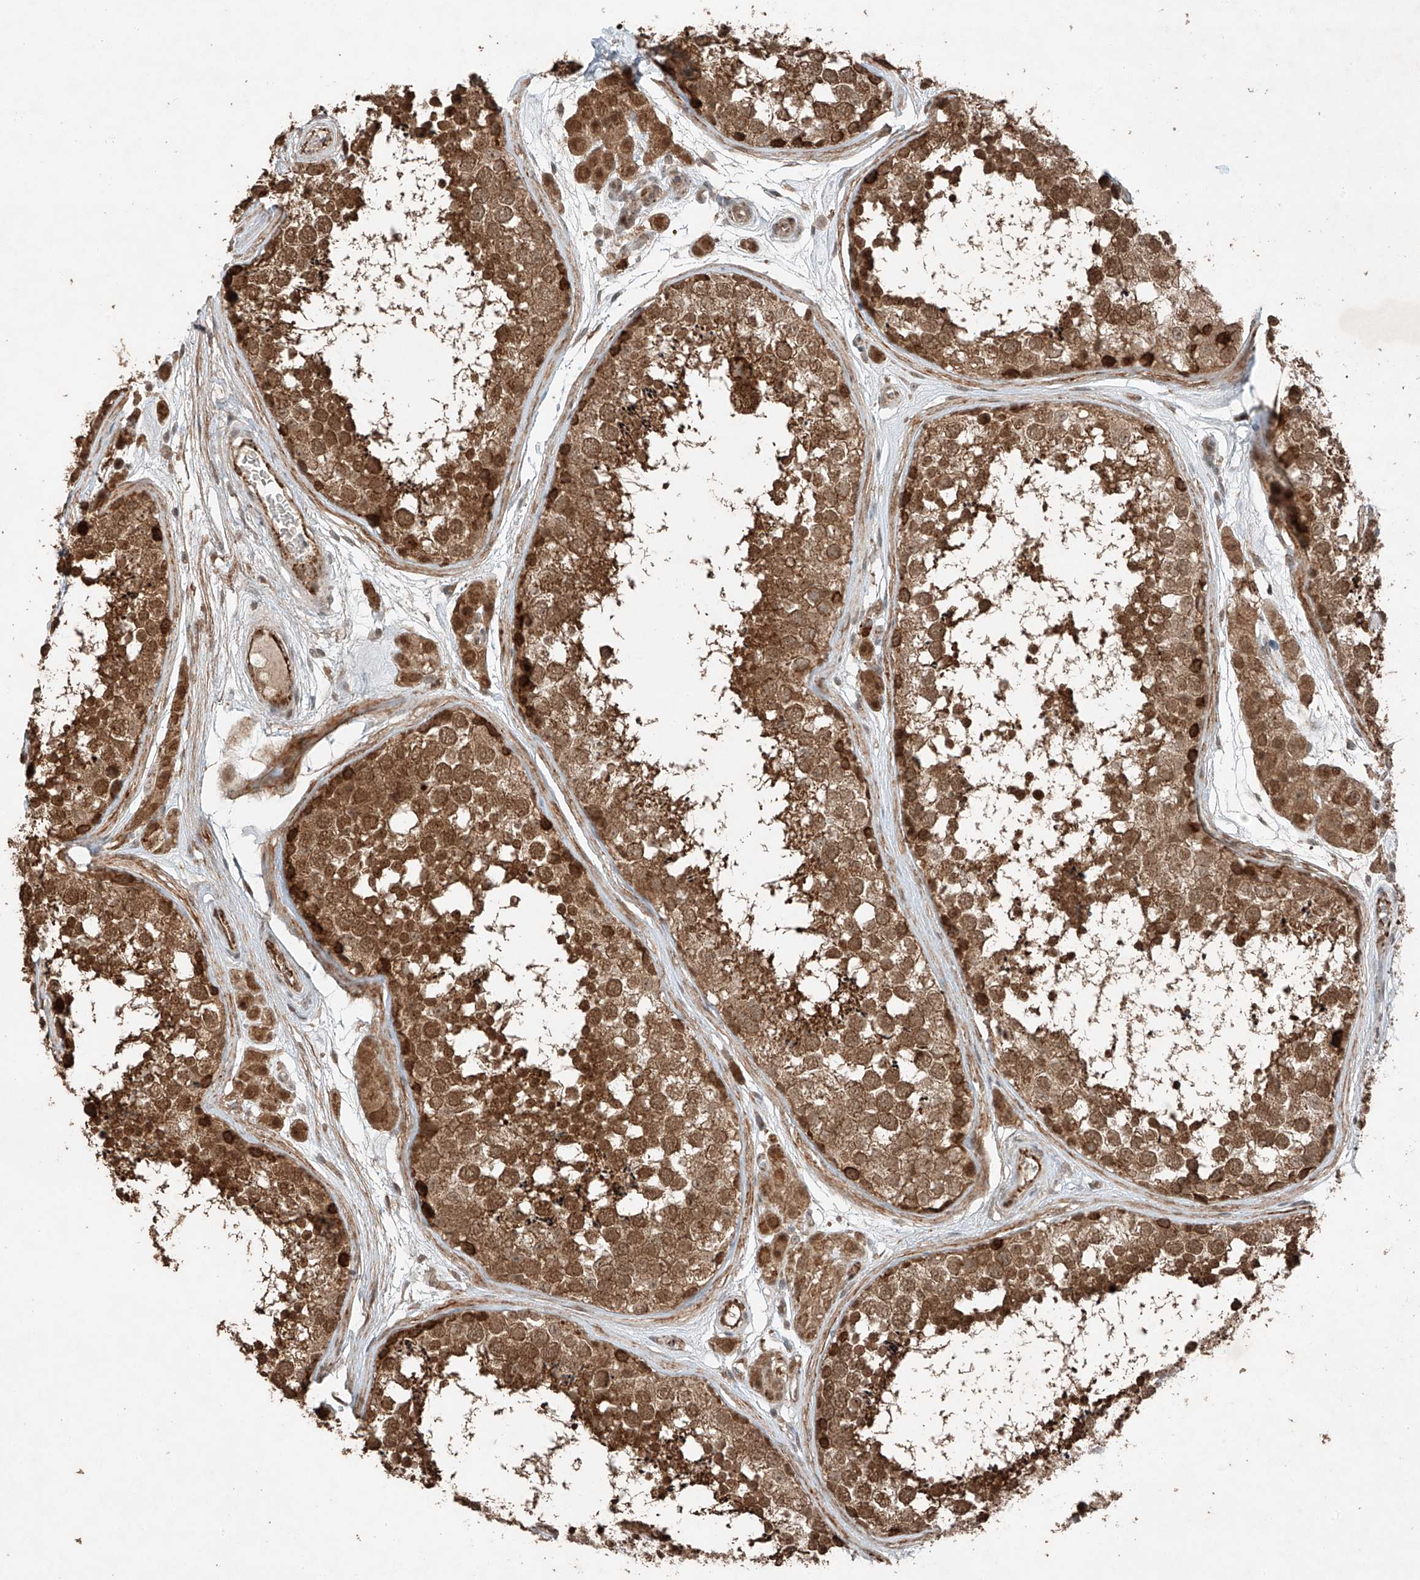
{"staining": {"intensity": "moderate", "quantity": ">75%", "location": "cytoplasmic/membranous,nuclear"}, "tissue": "testis", "cell_type": "Cells in seminiferous ducts", "image_type": "normal", "snomed": [{"axis": "morphology", "description": "Normal tissue, NOS"}, {"axis": "topography", "description": "Testis"}], "caption": "A brown stain shows moderate cytoplasmic/membranous,nuclear positivity of a protein in cells in seminiferous ducts of unremarkable testis. (Stains: DAB in brown, nuclei in blue, Microscopy: brightfield microscopy at high magnification).", "gene": "ZNF620", "patient": {"sex": "male", "age": 56}}